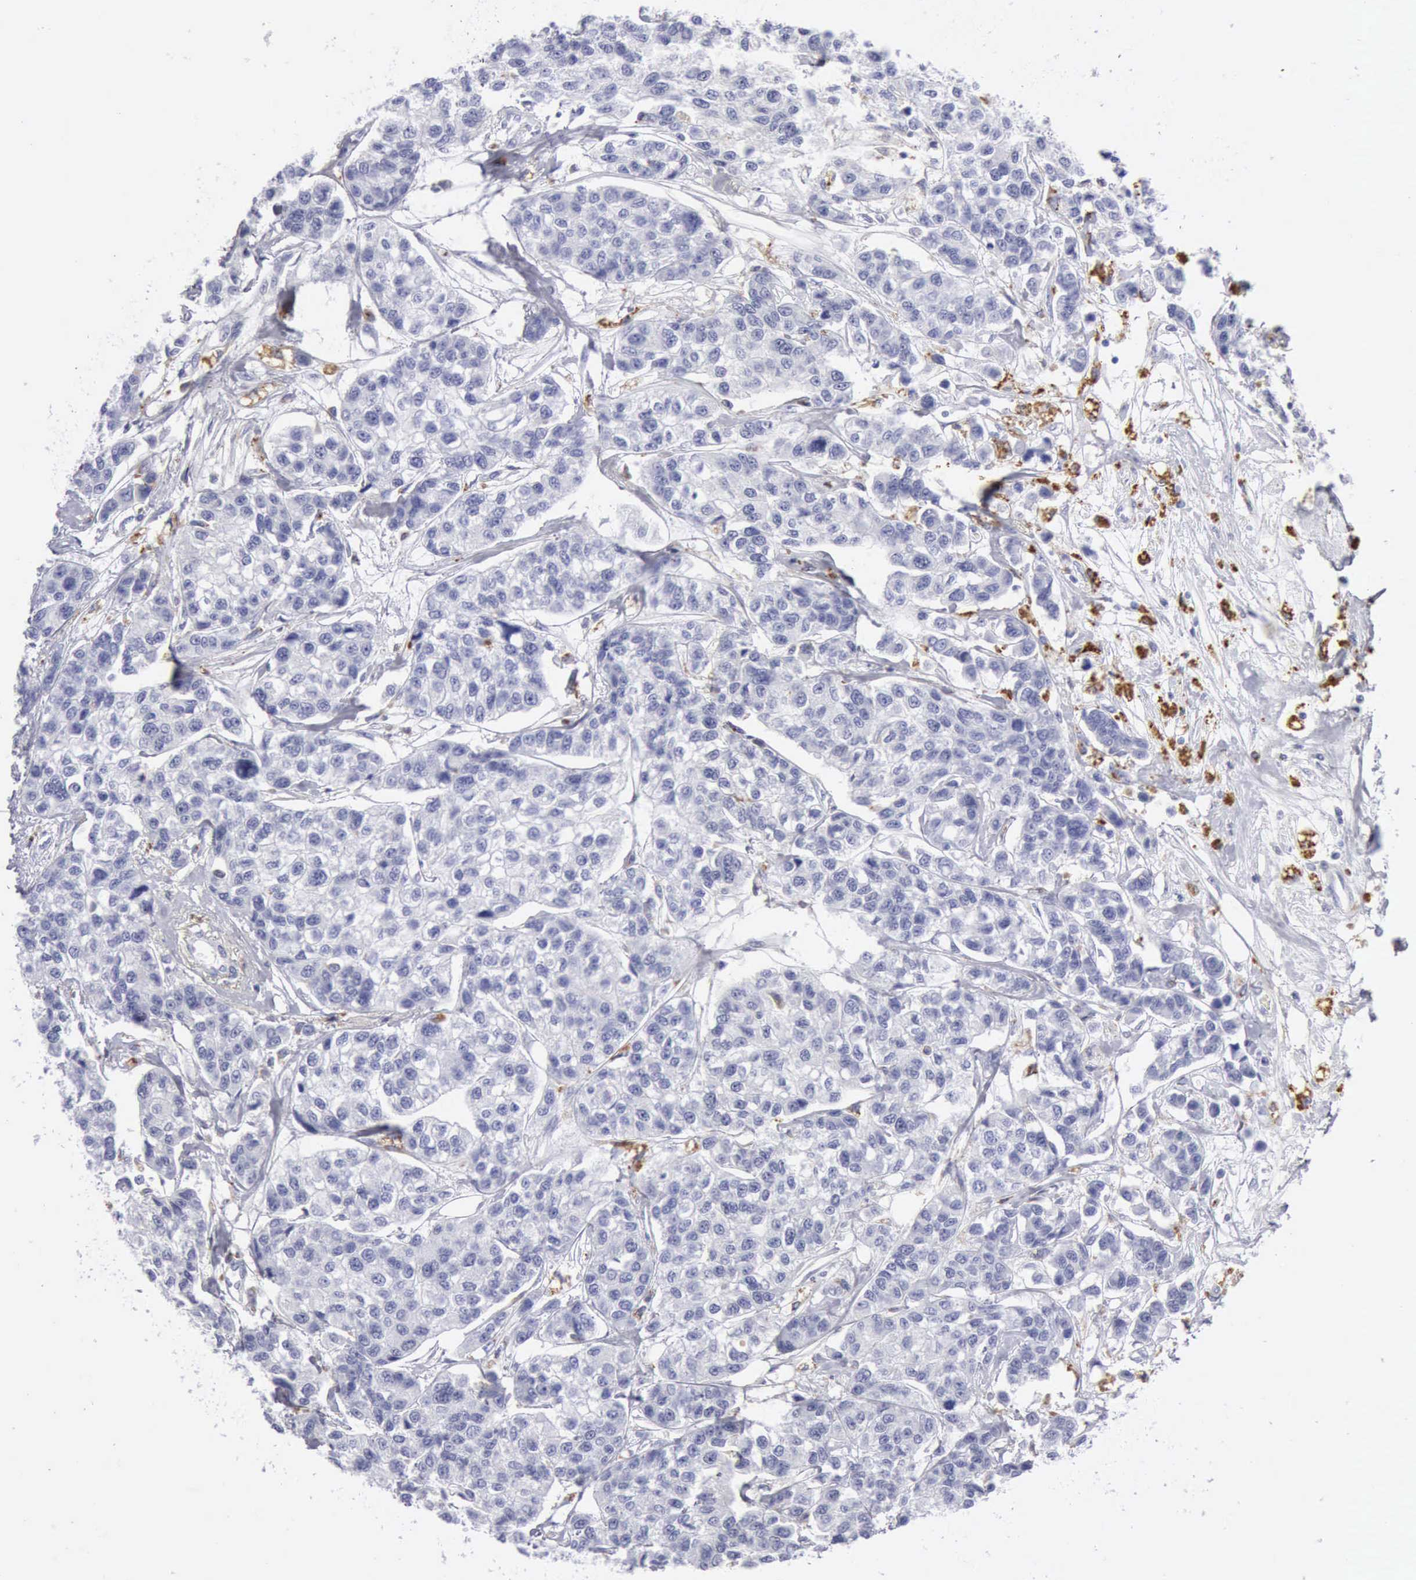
{"staining": {"intensity": "negative", "quantity": "none", "location": "none"}, "tissue": "breast cancer", "cell_type": "Tumor cells", "image_type": "cancer", "snomed": [{"axis": "morphology", "description": "Duct carcinoma"}, {"axis": "topography", "description": "Breast"}], "caption": "Immunohistochemical staining of human breast cancer exhibits no significant positivity in tumor cells.", "gene": "CTSS", "patient": {"sex": "female", "age": 51}}